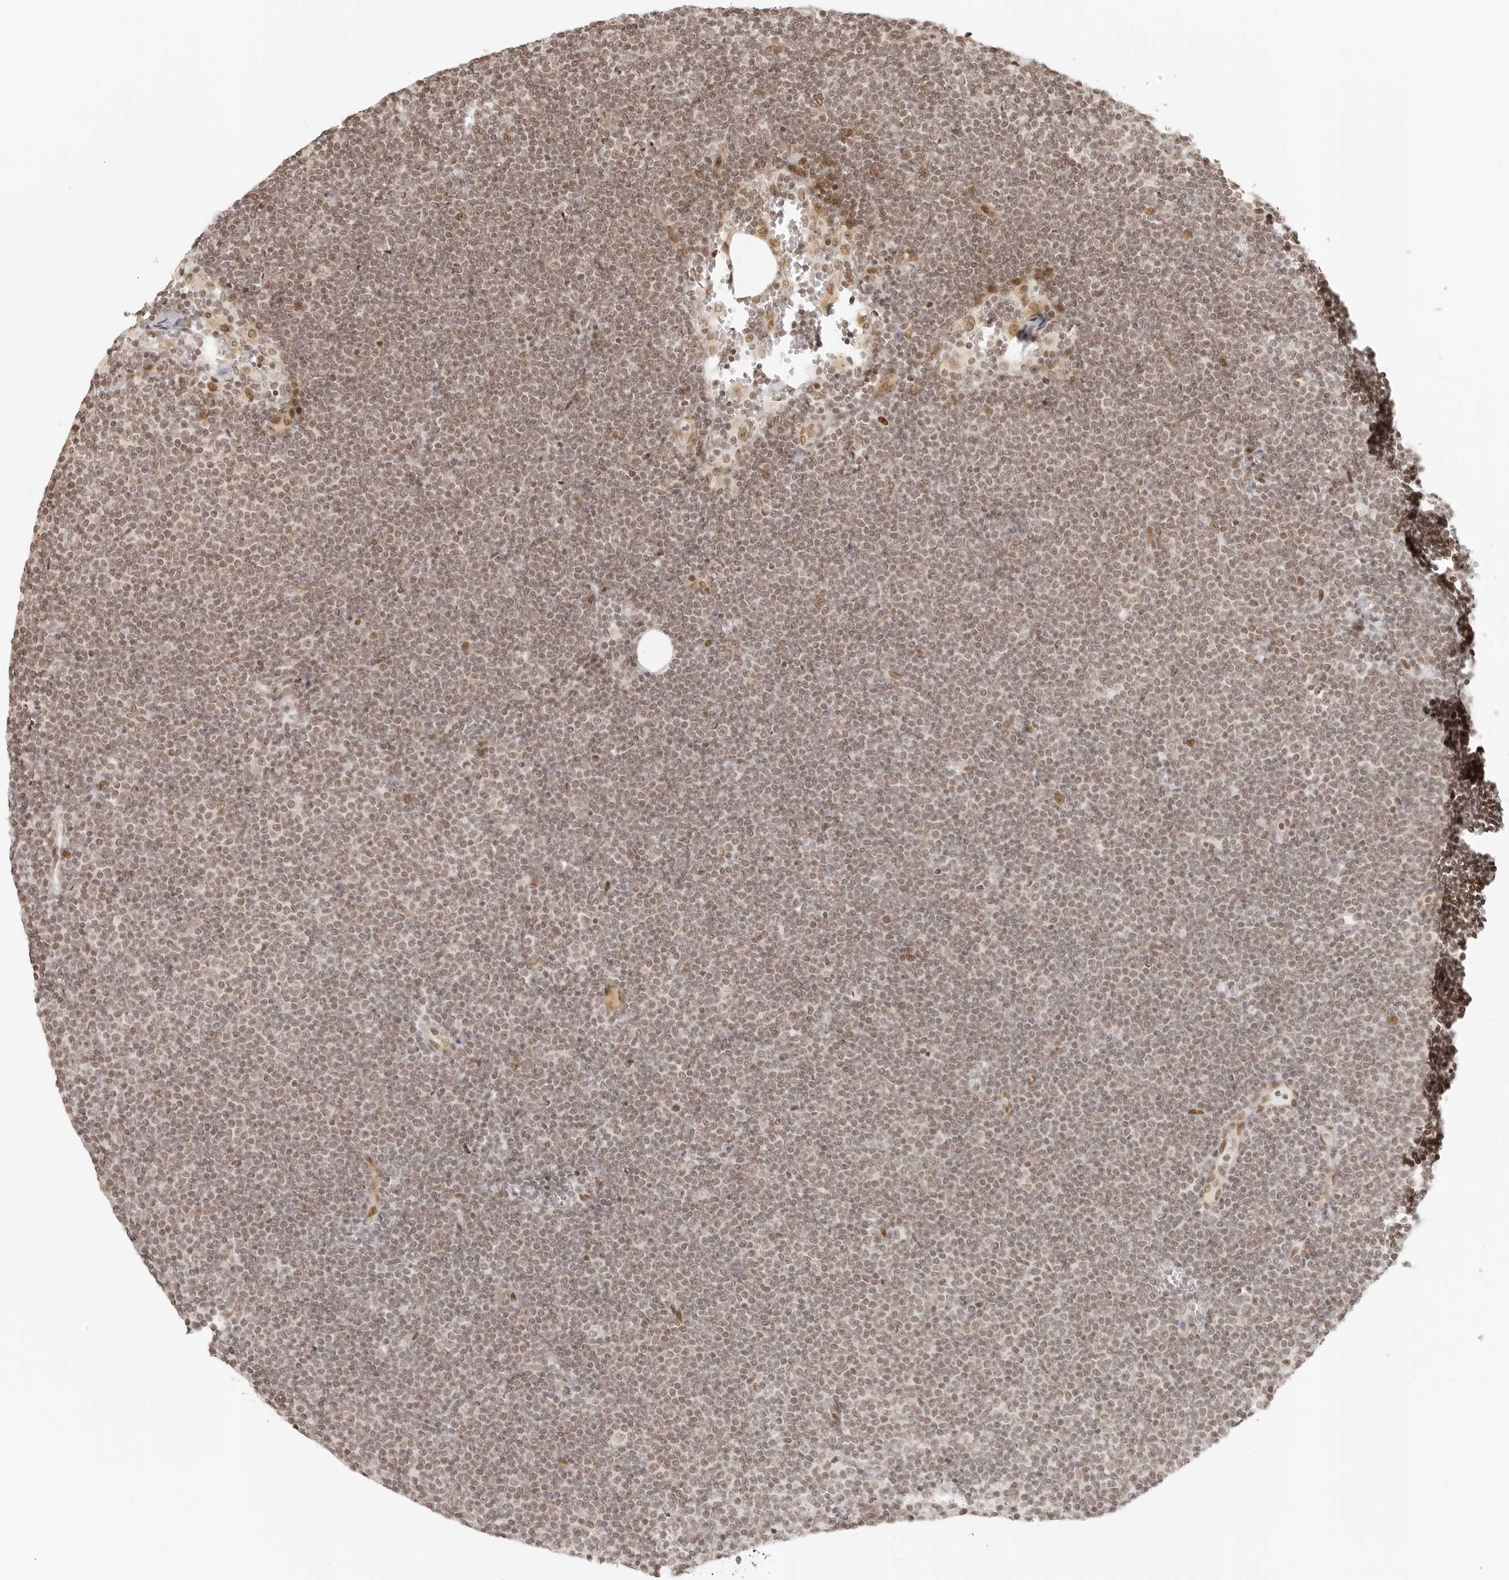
{"staining": {"intensity": "moderate", "quantity": ">75%", "location": "nuclear"}, "tissue": "lymphoma", "cell_type": "Tumor cells", "image_type": "cancer", "snomed": [{"axis": "morphology", "description": "Malignant lymphoma, non-Hodgkin's type, Low grade"}, {"axis": "topography", "description": "Lymph node"}], "caption": "This image shows immunohistochemistry (IHC) staining of lymphoma, with medium moderate nuclear staining in about >75% of tumor cells.", "gene": "ZNF407", "patient": {"sex": "female", "age": 53}}